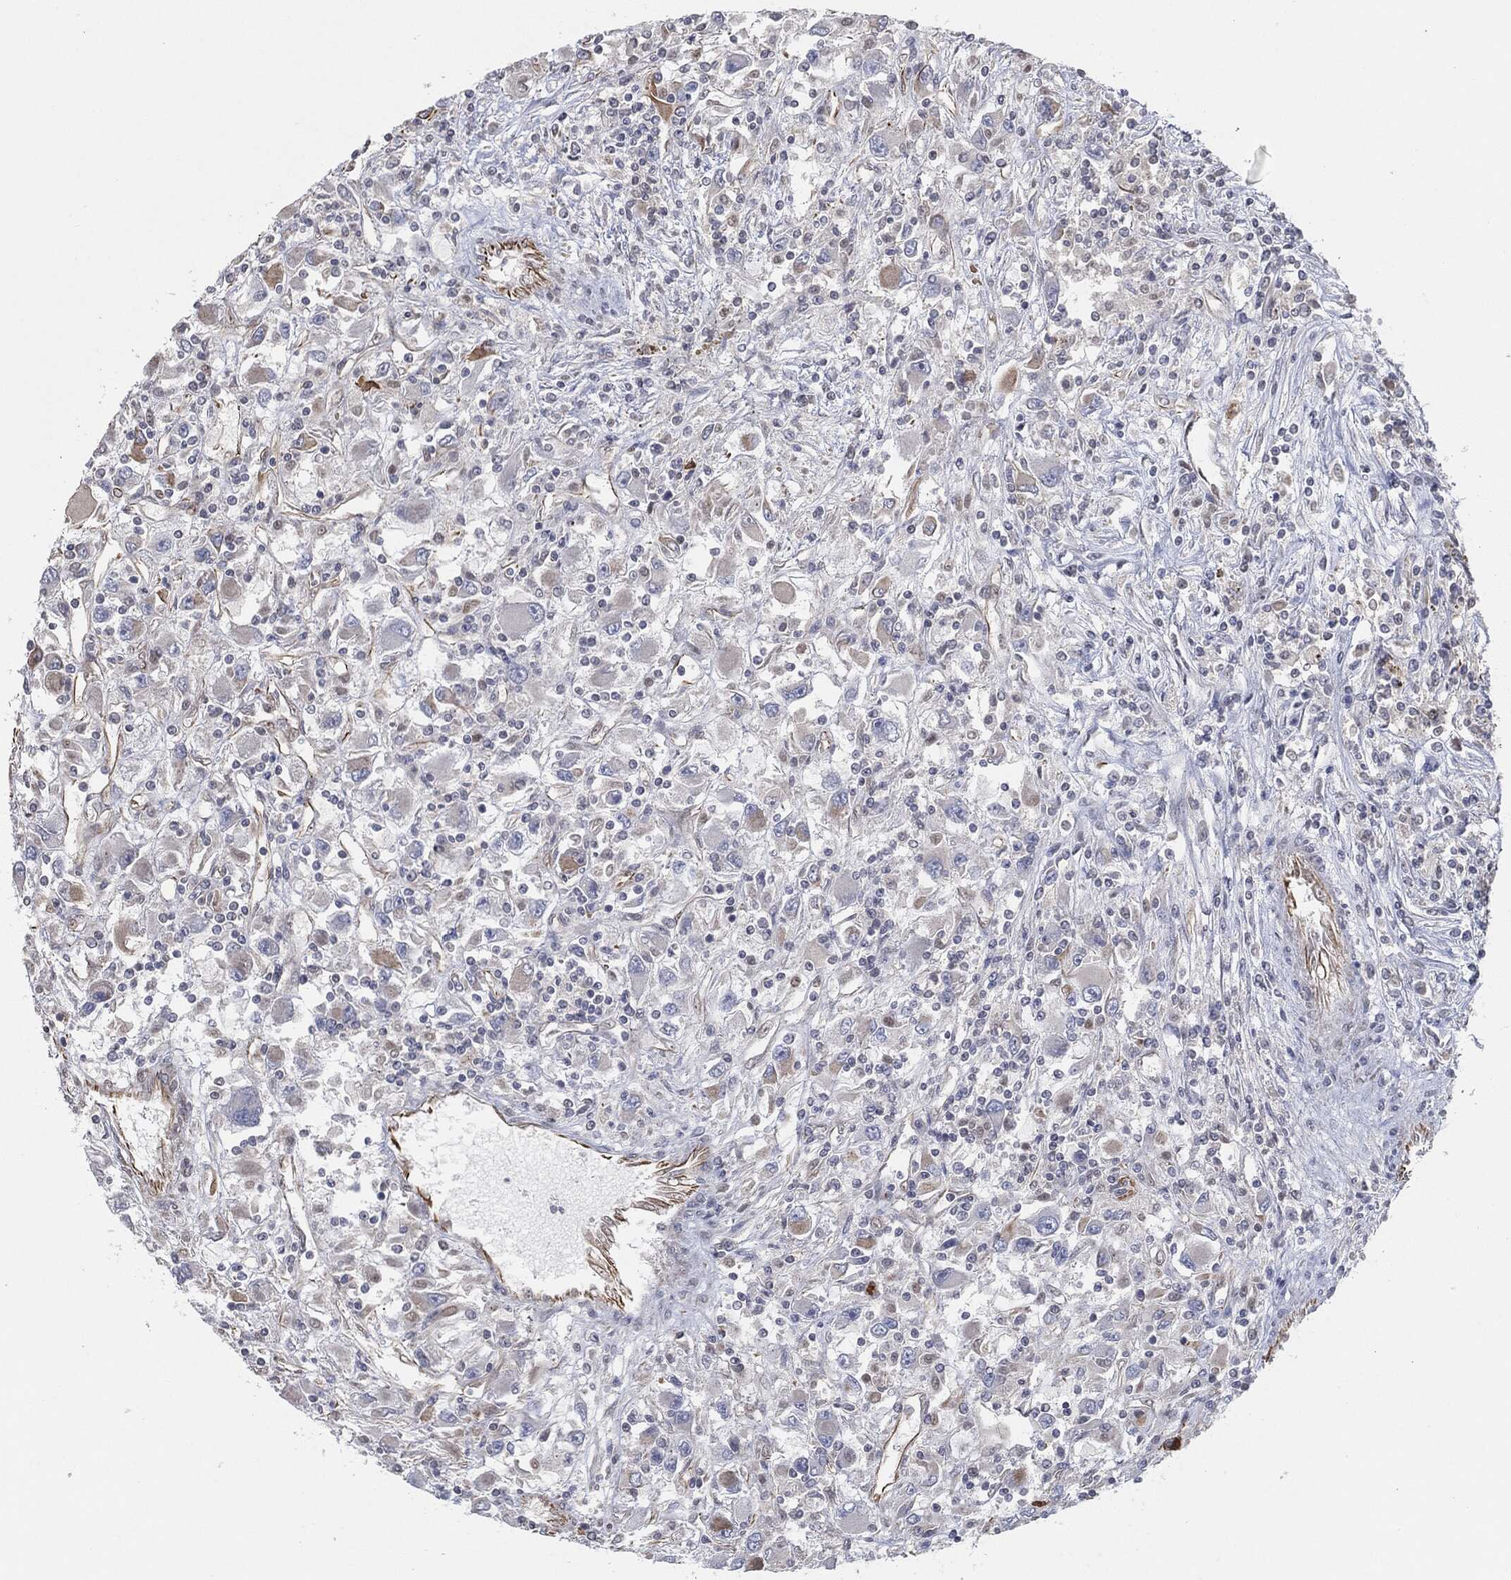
{"staining": {"intensity": "moderate", "quantity": "<25%", "location": "cytoplasmic/membranous"}, "tissue": "renal cancer", "cell_type": "Tumor cells", "image_type": "cancer", "snomed": [{"axis": "morphology", "description": "Adenocarcinoma, NOS"}, {"axis": "topography", "description": "Kidney"}], "caption": "Immunohistochemical staining of renal adenocarcinoma demonstrates low levels of moderate cytoplasmic/membranous protein staining in approximately <25% of tumor cells. (DAB = brown stain, brightfield microscopy at high magnification).", "gene": "TP53RK", "patient": {"sex": "female", "age": 67}}